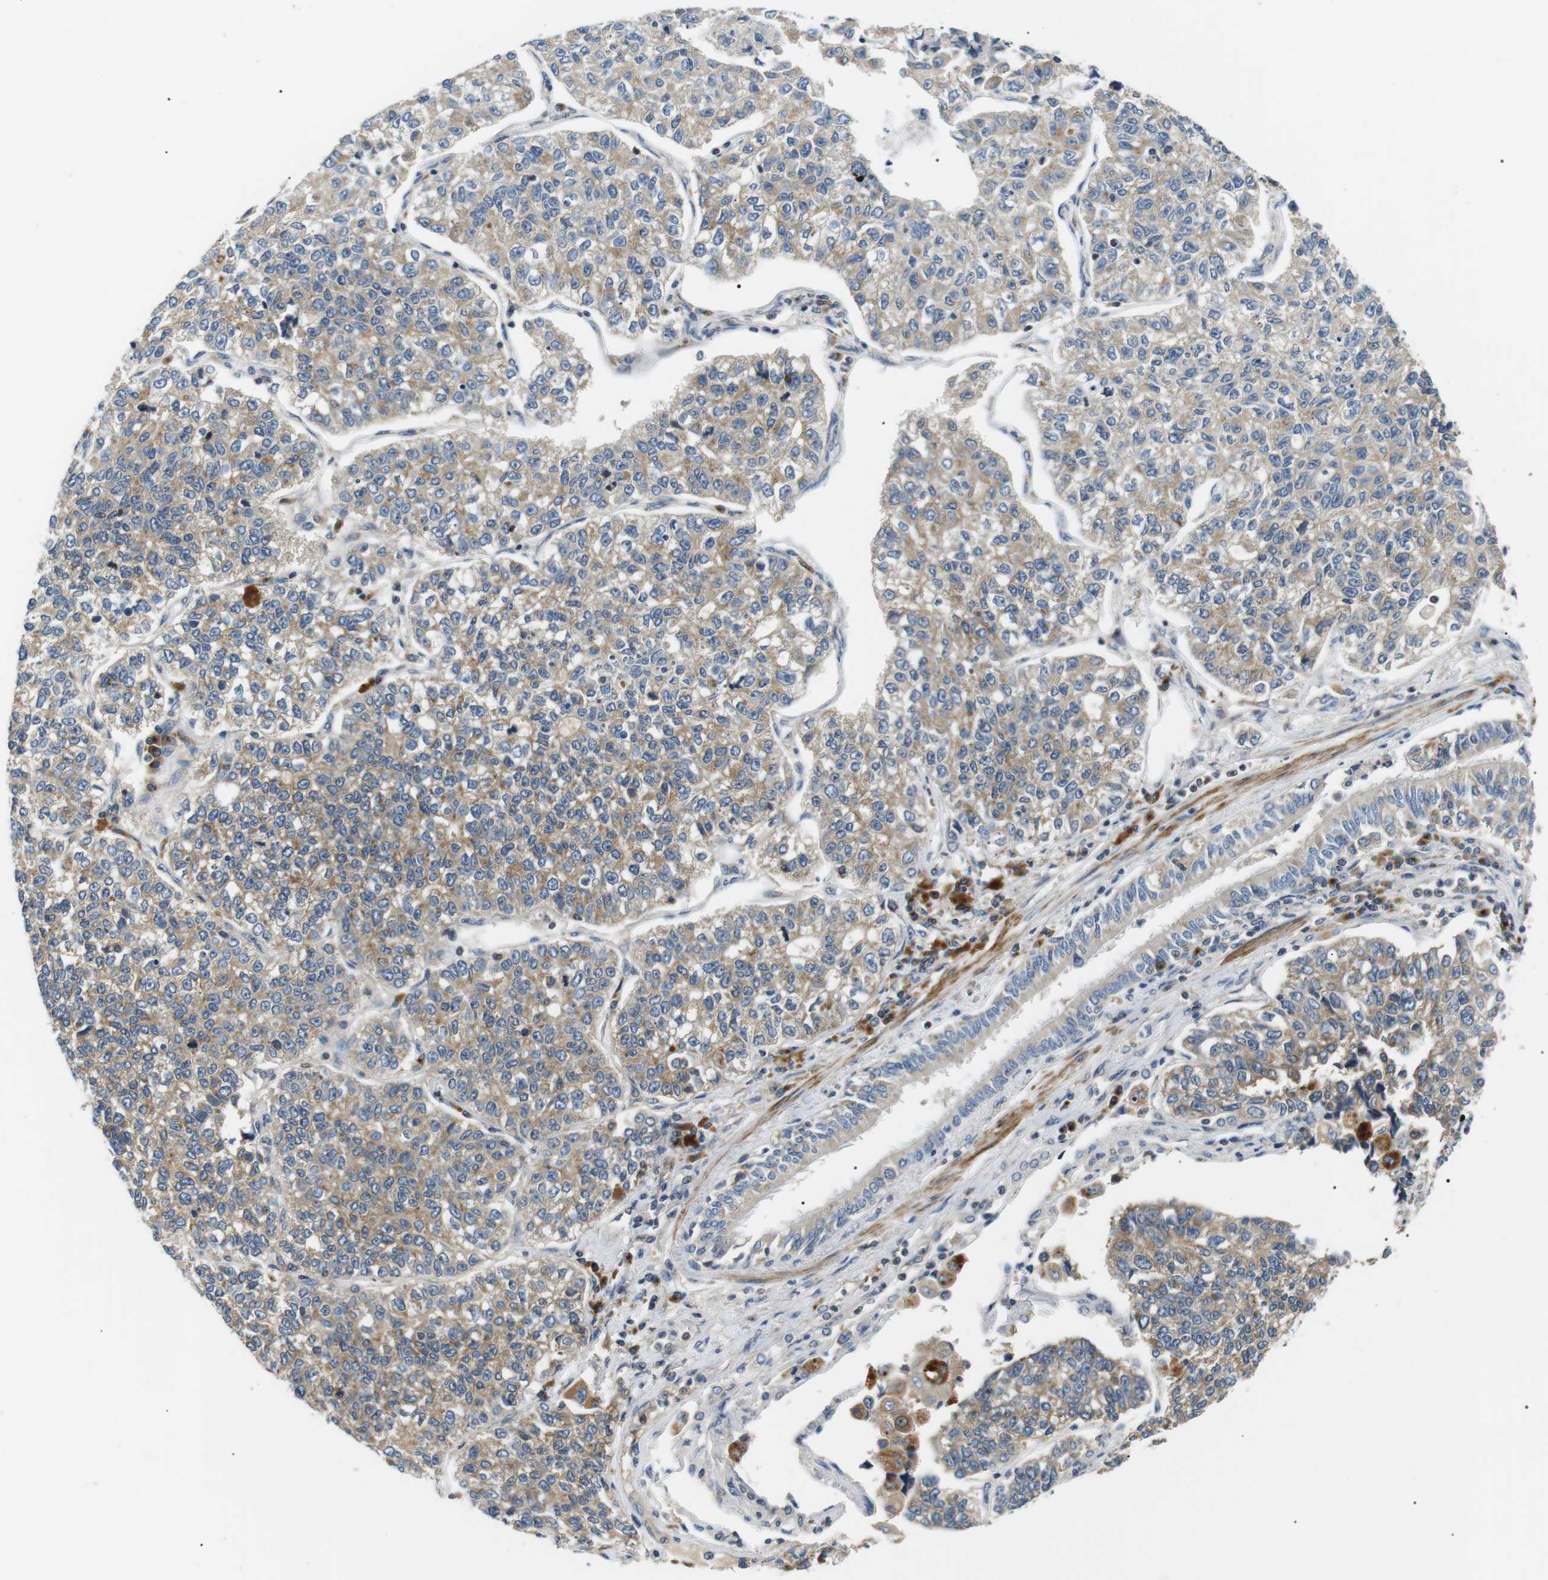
{"staining": {"intensity": "weak", "quantity": ">75%", "location": "cytoplasmic/membranous"}, "tissue": "lung cancer", "cell_type": "Tumor cells", "image_type": "cancer", "snomed": [{"axis": "morphology", "description": "Adenocarcinoma, NOS"}, {"axis": "topography", "description": "Lung"}], "caption": "Weak cytoplasmic/membranous staining is present in about >75% of tumor cells in adenocarcinoma (lung).", "gene": "DIPK1A", "patient": {"sex": "male", "age": 49}}